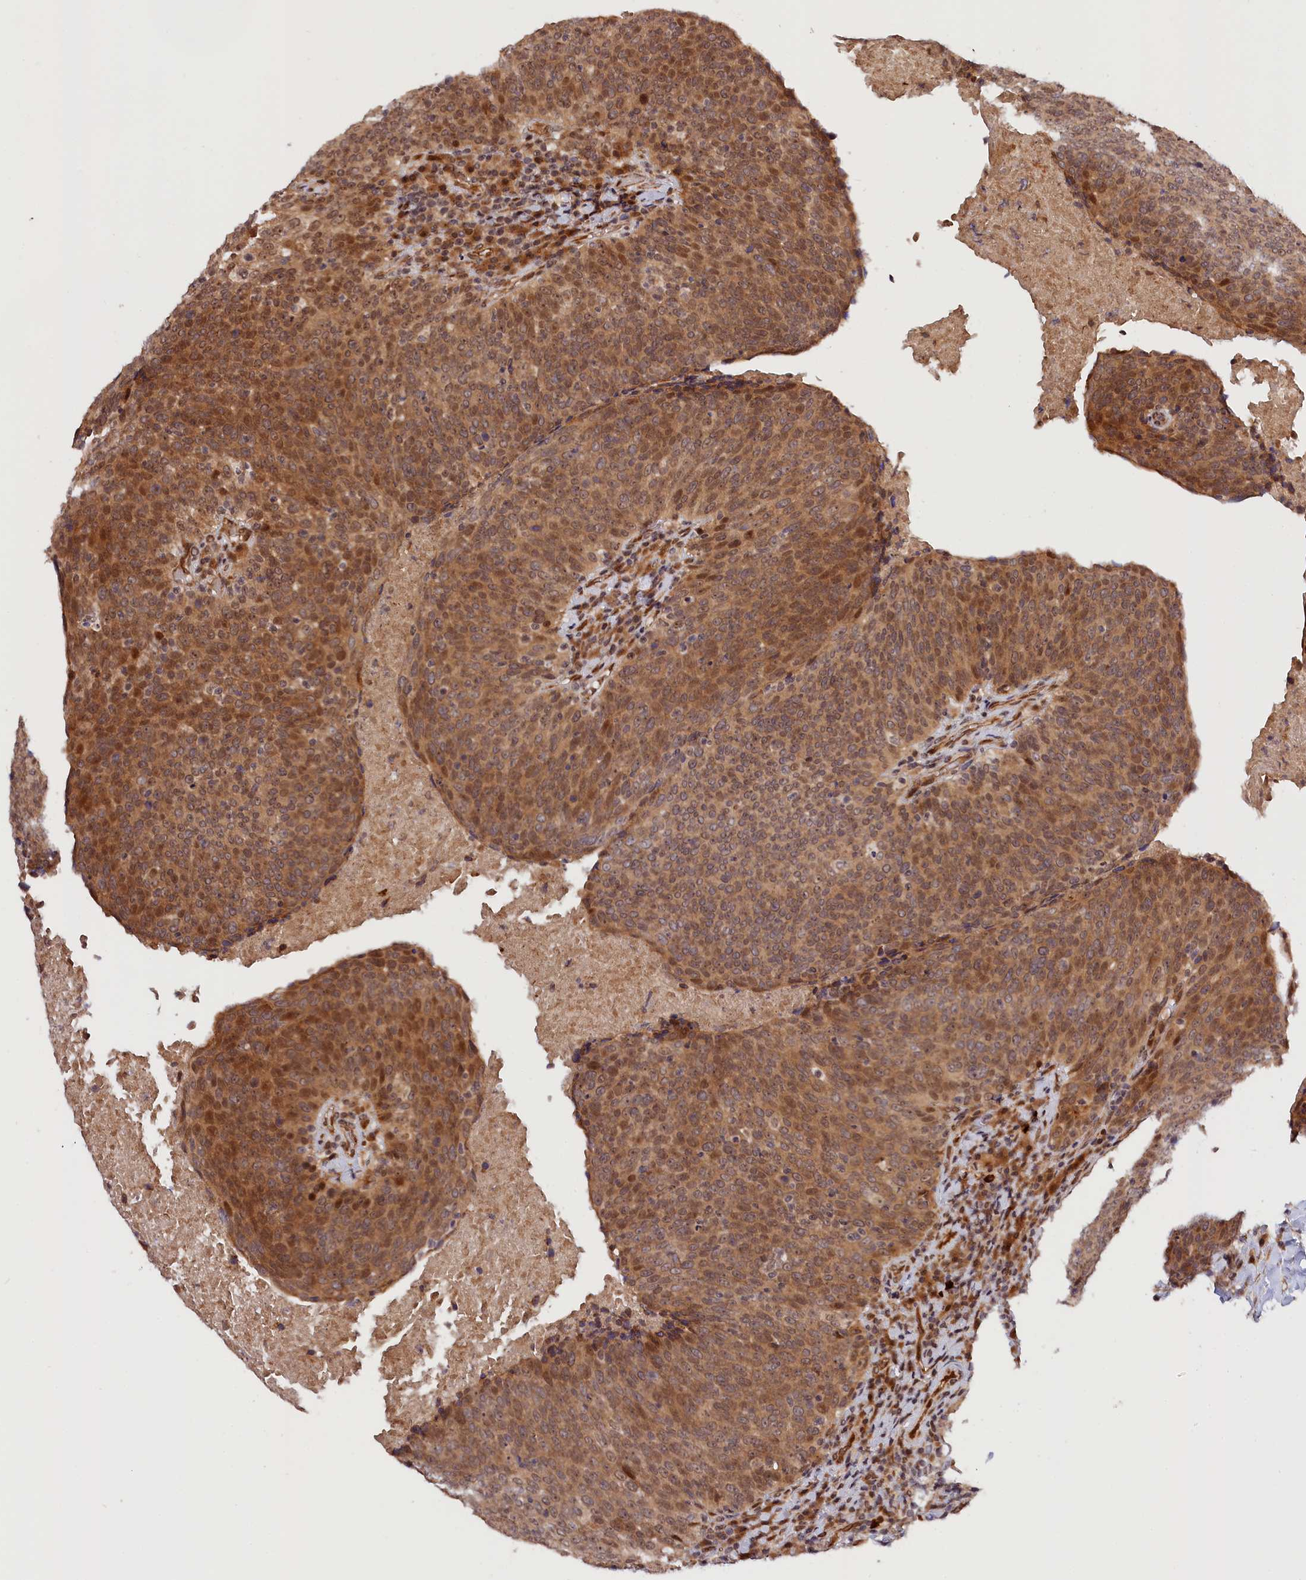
{"staining": {"intensity": "moderate", "quantity": ">75%", "location": "cytoplasmic/membranous,nuclear"}, "tissue": "head and neck cancer", "cell_type": "Tumor cells", "image_type": "cancer", "snomed": [{"axis": "morphology", "description": "Squamous cell carcinoma, NOS"}, {"axis": "morphology", "description": "Squamous cell carcinoma, metastatic, NOS"}, {"axis": "topography", "description": "Lymph node"}, {"axis": "topography", "description": "Head-Neck"}], "caption": "Moderate cytoplasmic/membranous and nuclear protein positivity is appreciated in approximately >75% of tumor cells in head and neck cancer (metastatic squamous cell carcinoma). The staining was performed using DAB (3,3'-diaminobenzidine), with brown indicating positive protein expression. Nuclei are stained blue with hematoxylin.", "gene": "ANKRD24", "patient": {"sex": "male", "age": 62}}